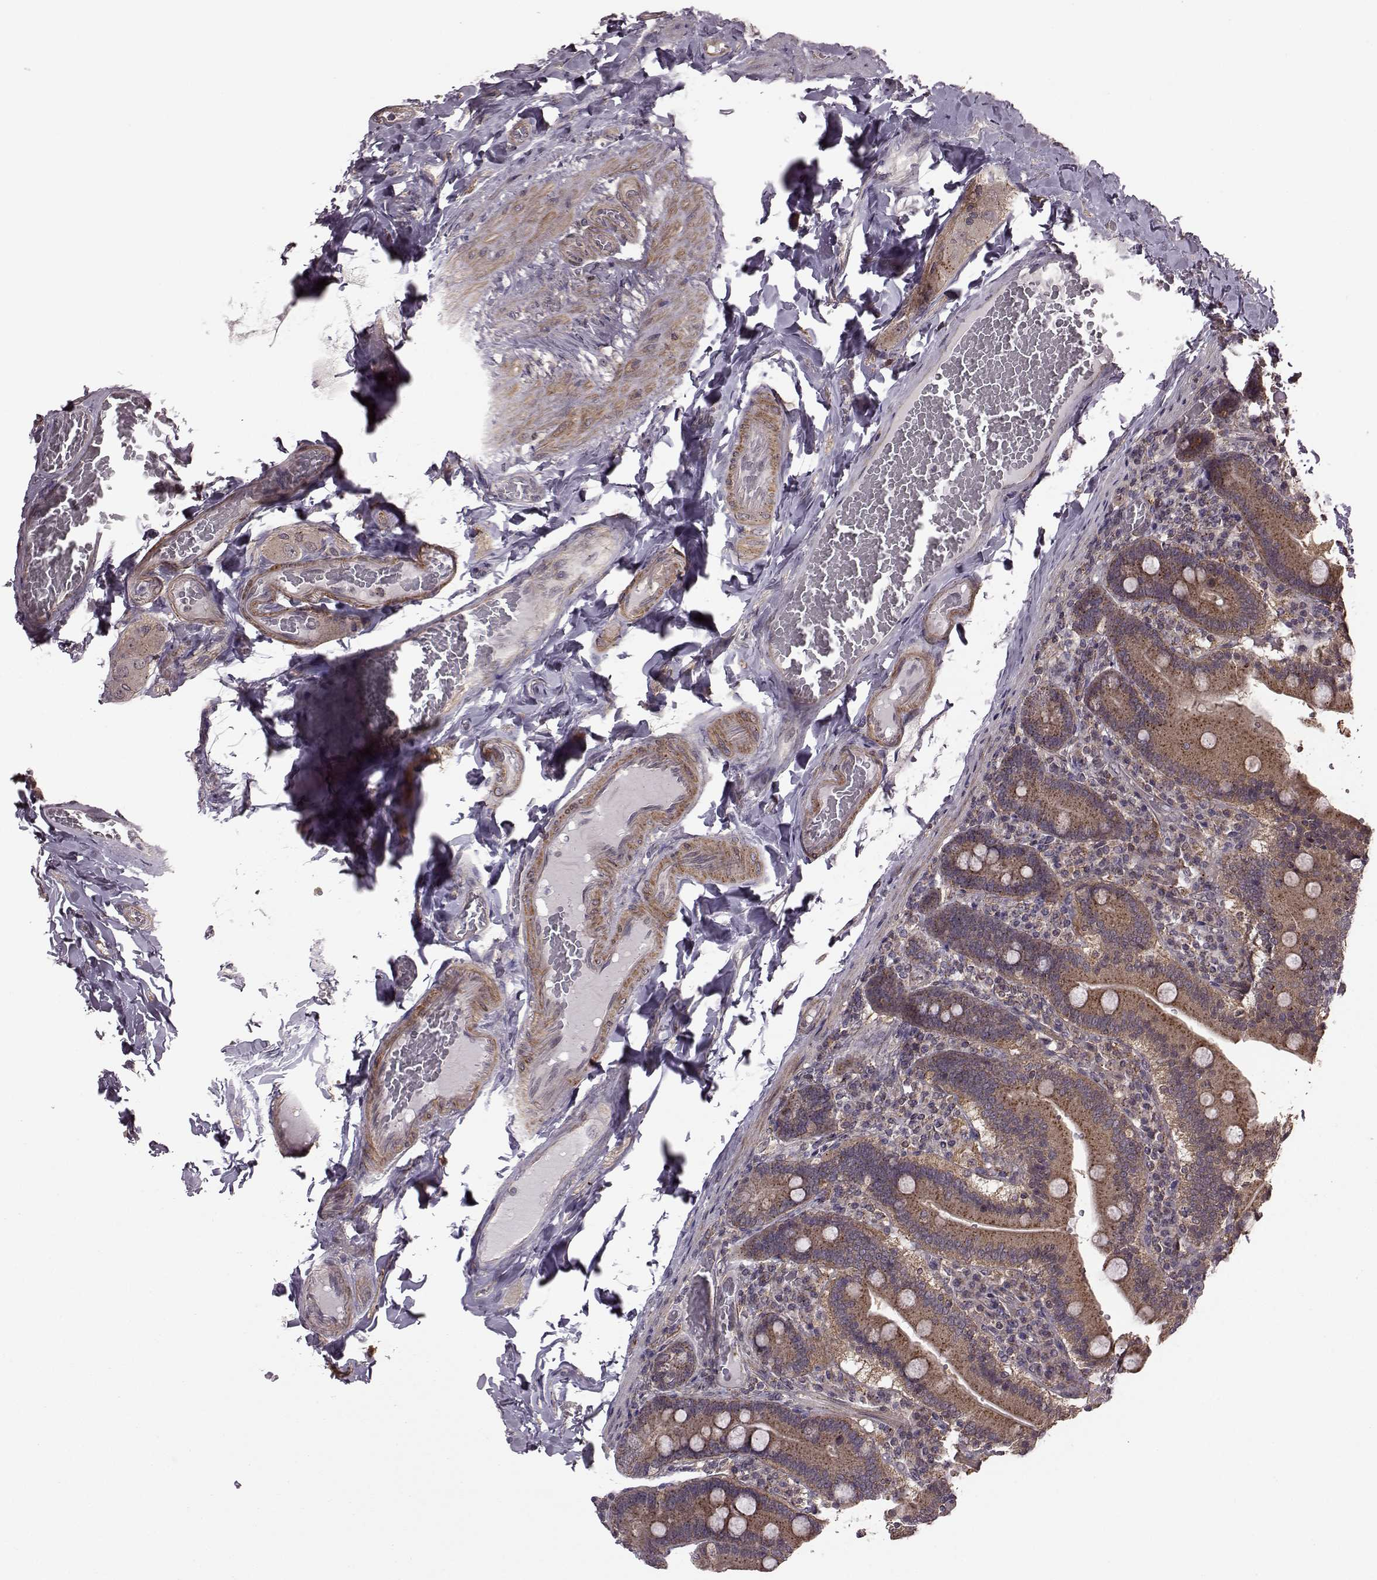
{"staining": {"intensity": "moderate", "quantity": ">75%", "location": "cytoplasmic/membranous"}, "tissue": "duodenum", "cell_type": "Glandular cells", "image_type": "normal", "snomed": [{"axis": "morphology", "description": "Normal tissue, NOS"}, {"axis": "topography", "description": "Duodenum"}], "caption": "A photomicrograph showing moderate cytoplasmic/membranous expression in about >75% of glandular cells in normal duodenum, as visualized by brown immunohistochemical staining.", "gene": "FNIP2", "patient": {"sex": "female", "age": 62}}